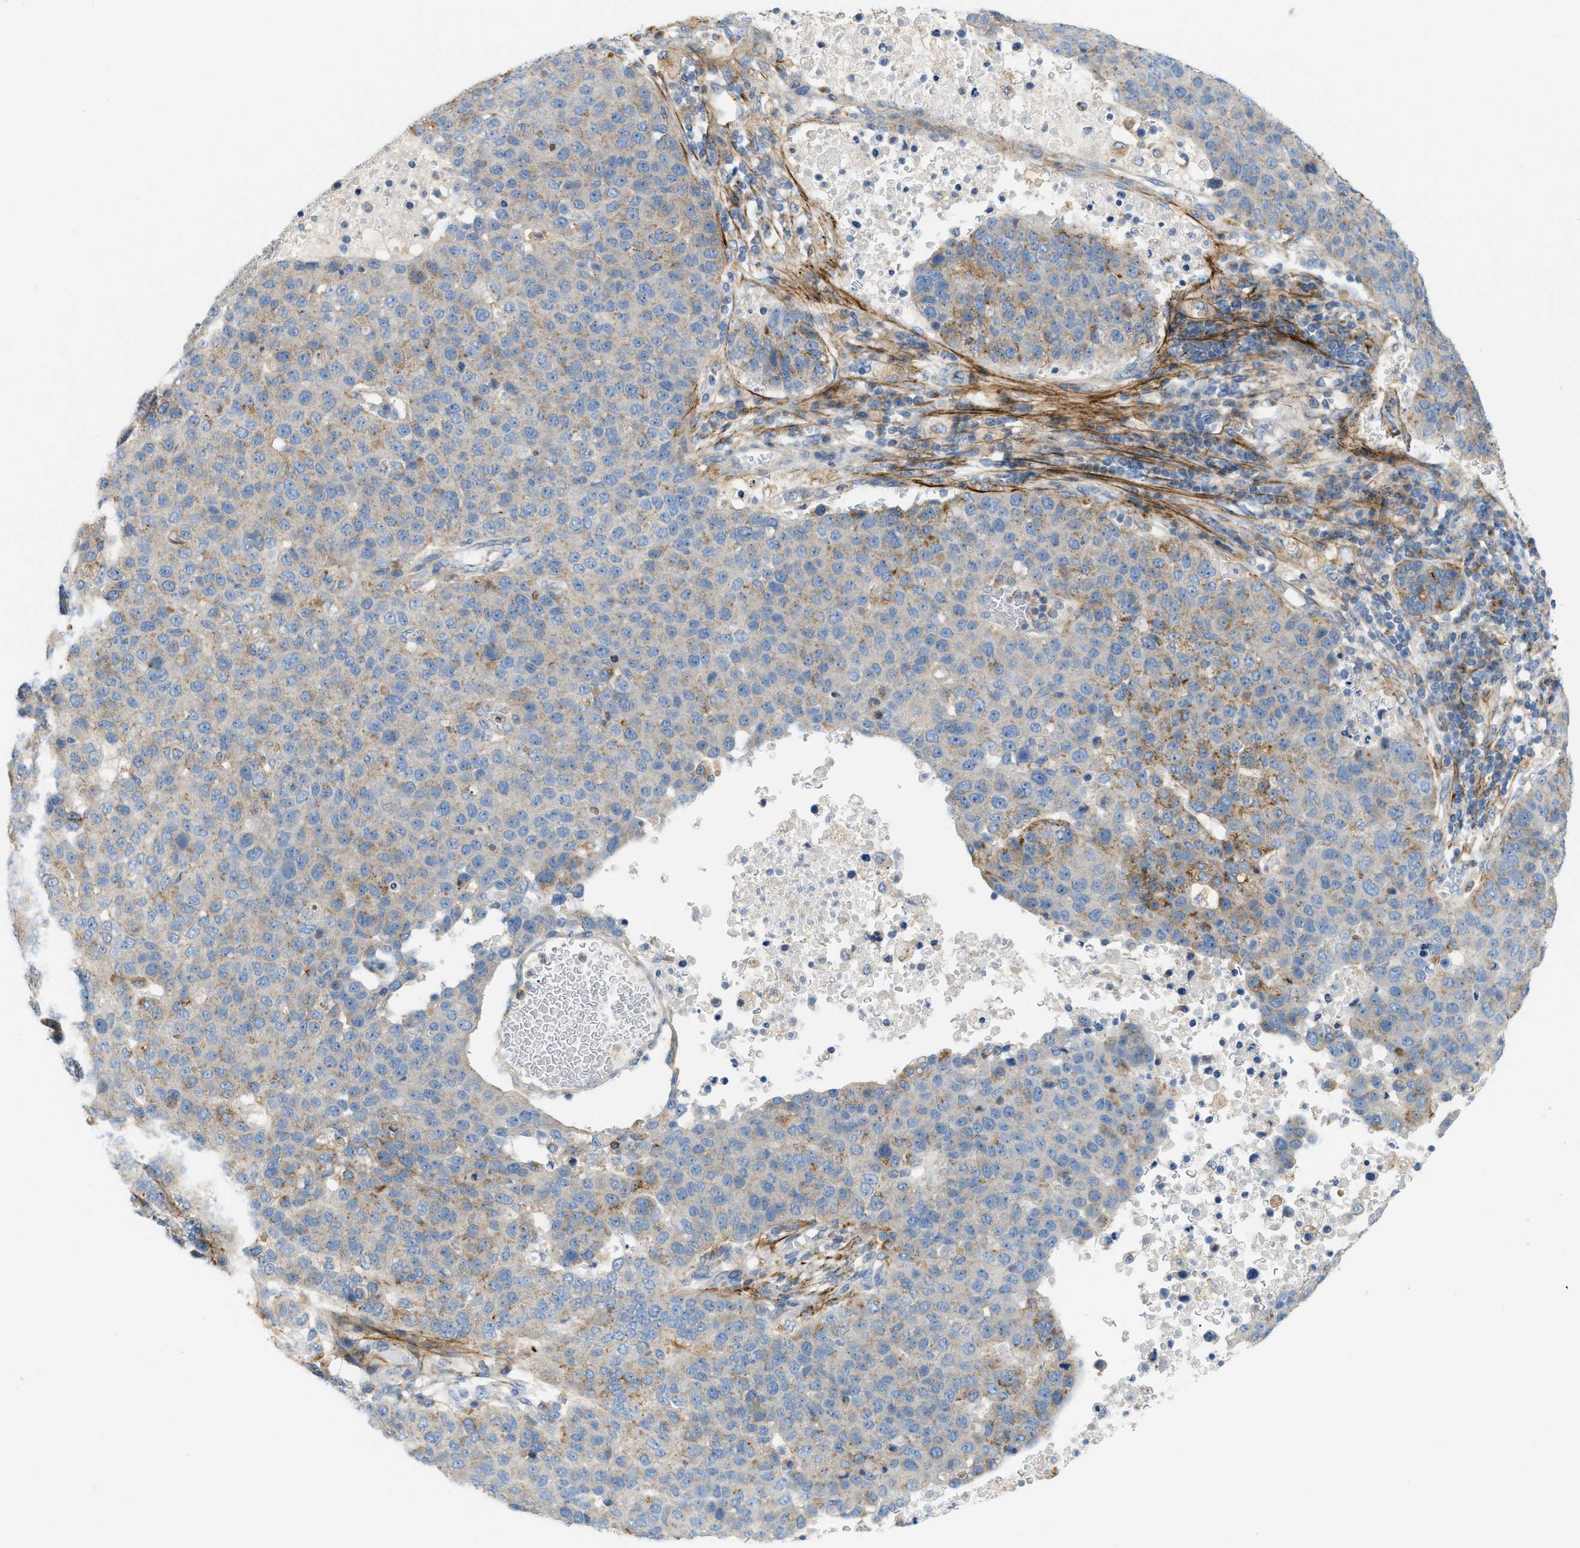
{"staining": {"intensity": "moderate", "quantity": "25%-75%", "location": "cytoplasmic/membranous"}, "tissue": "pancreatic cancer", "cell_type": "Tumor cells", "image_type": "cancer", "snomed": [{"axis": "morphology", "description": "Adenocarcinoma, NOS"}, {"axis": "topography", "description": "Pancreas"}], "caption": "This is an image of immunohistochemistry staining of pancreatic cancer (adenocarcinoma), which shows moderate positivity in the cytoplasmic/membranous of tumor cells.", "gene": "LMBRD1", "patient": {"sex": "female", "age": 61}}